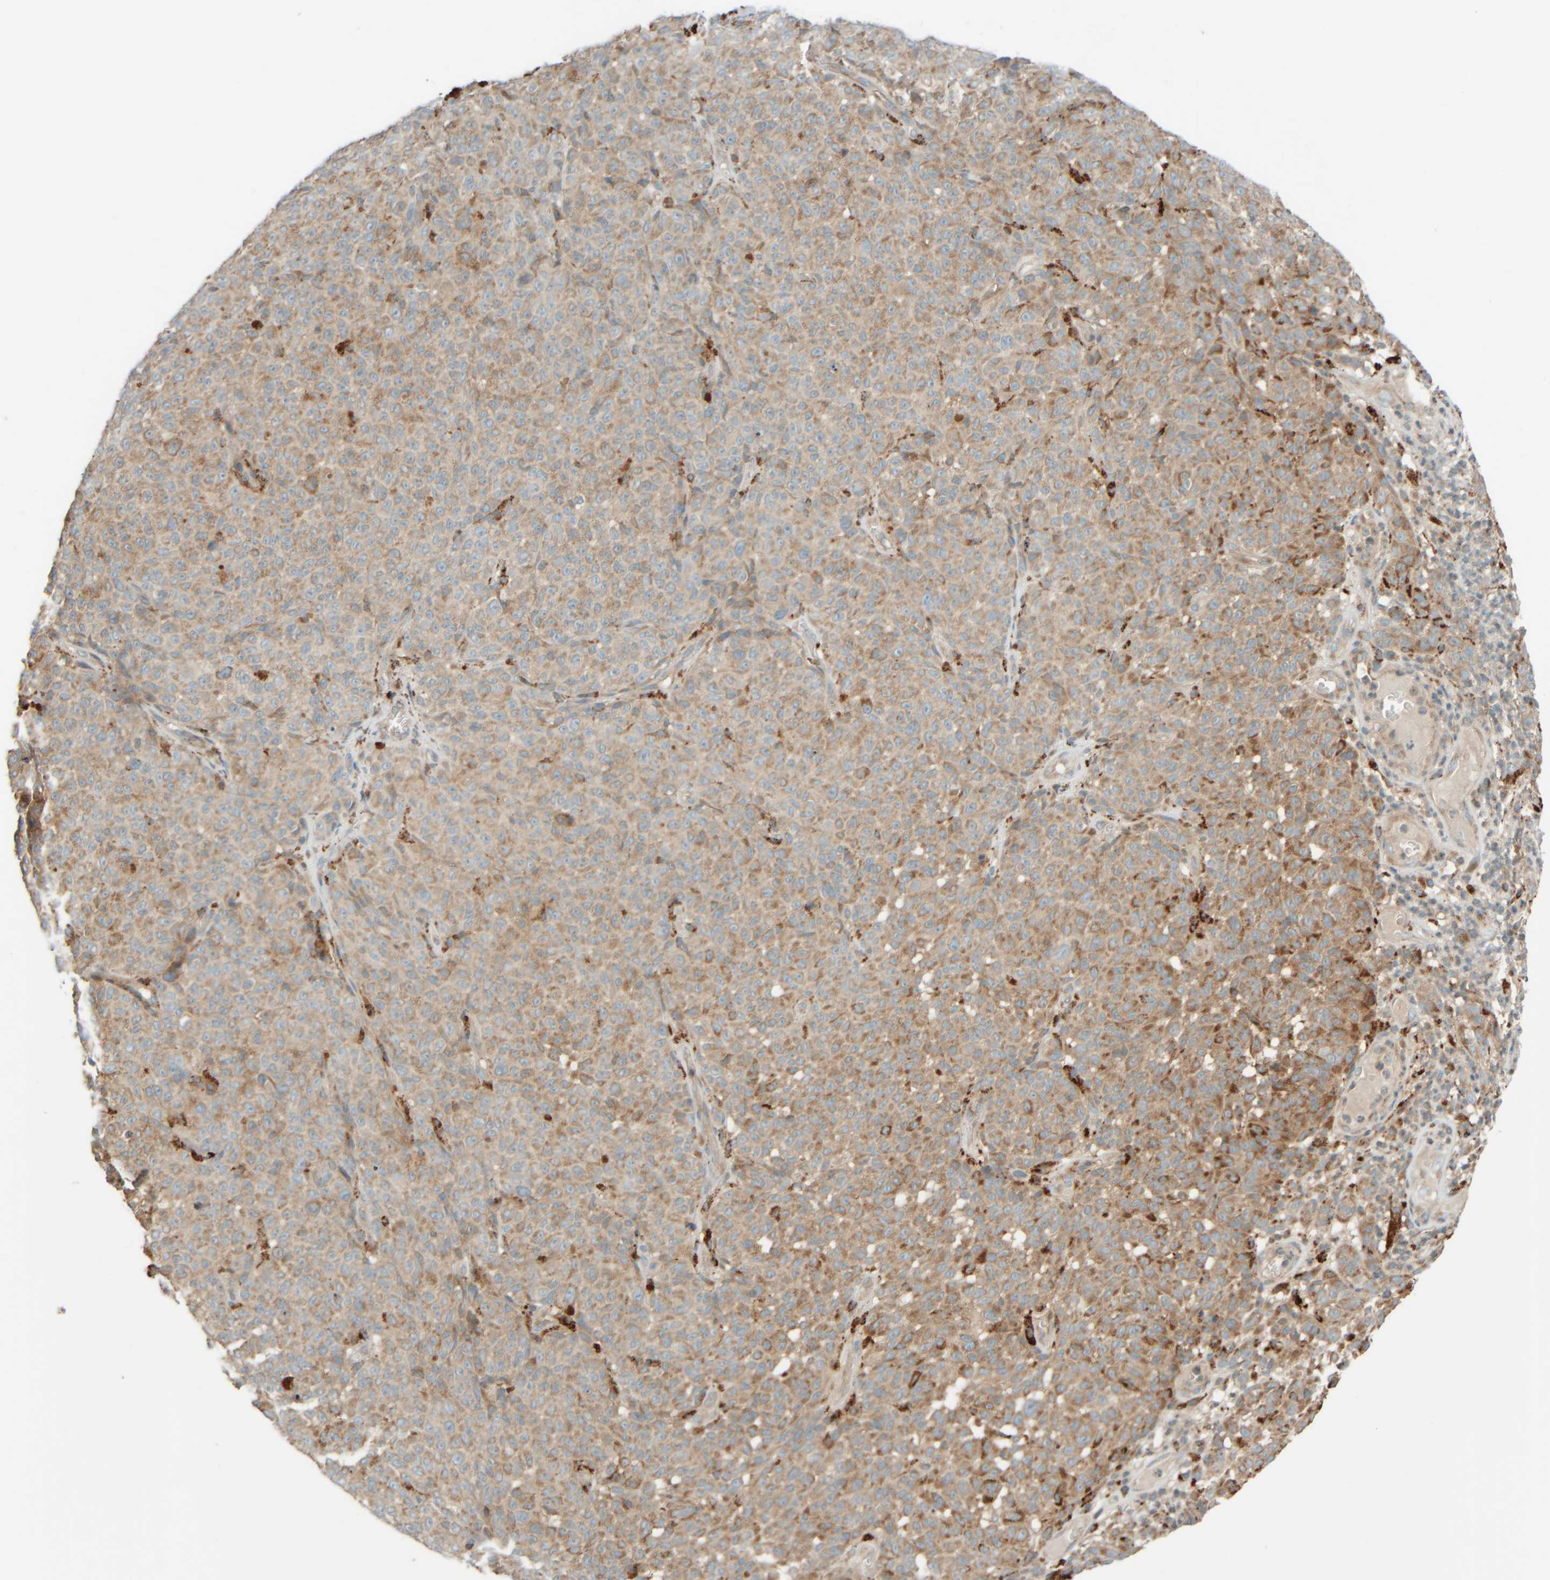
{"staining": {"intensity": "moderate", "quantity": "25%-75%", "location": "cytoplasmic/membranous"}, "tissue": "melanoma", "cell_type": "Tumor cells", "image_type": "cancer", "snomed": [{"axis": "morphology", "description": "Malignant melanoma, NOS"}, {"axis": "topography", "description": "Skin"}], "caption": "Melanoma stained with immunohistochemistry (IHC) reveals moderate cytoplasmic/membranous expression in about 25%-75% of tumor cells. The staining was performed using DAB (3,3'-diaminobenzidine), with brown indicating positive protein expression. Nuclei are stained blue with hematoxylin.", "gene": "SPAG5", "patient": {"sex": "female", "age": 82}}